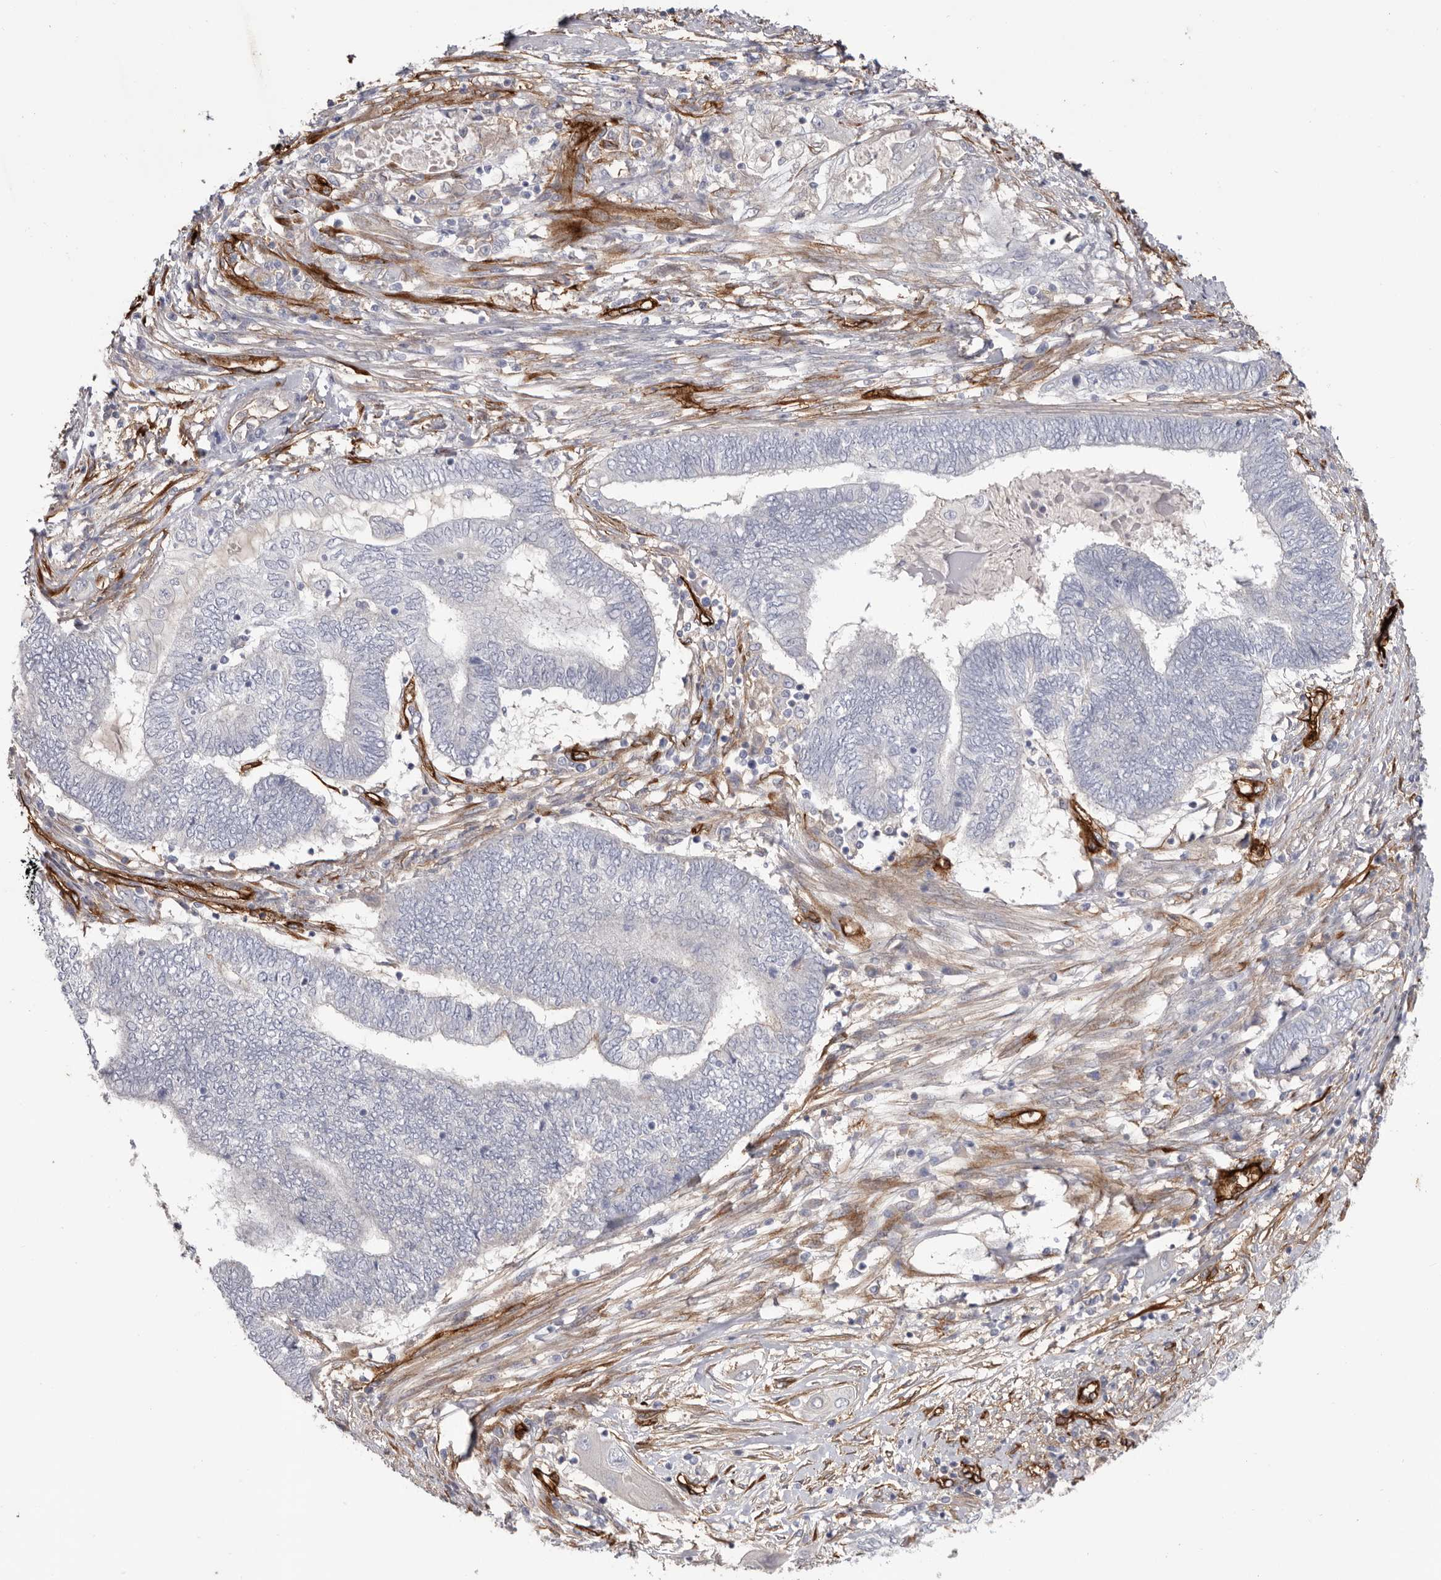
{"staining": {"intensity": "negative", "quantity": "none", "location": "none"}, "tissue": "endometrial cancer", "cell_type": "Tumor cells", "image_type": "cancer", "snomed": [{"axis": "morphology", "description": "Adenocarcinoma, NOS"}, {"axis": "topography", "description": "Uterus"}, {"axis": "topography", "description": "Endometrium"}], "caption": "Immunohistochemical staining of adenocarcinoma (endometrial) shows no significant positivity in tumor cells. (Immunohistochemistry (ihc), brightfield microscopy, high magnification).", "gene": "LRRC66", "patient": {"sex": "female", "age": 70}}